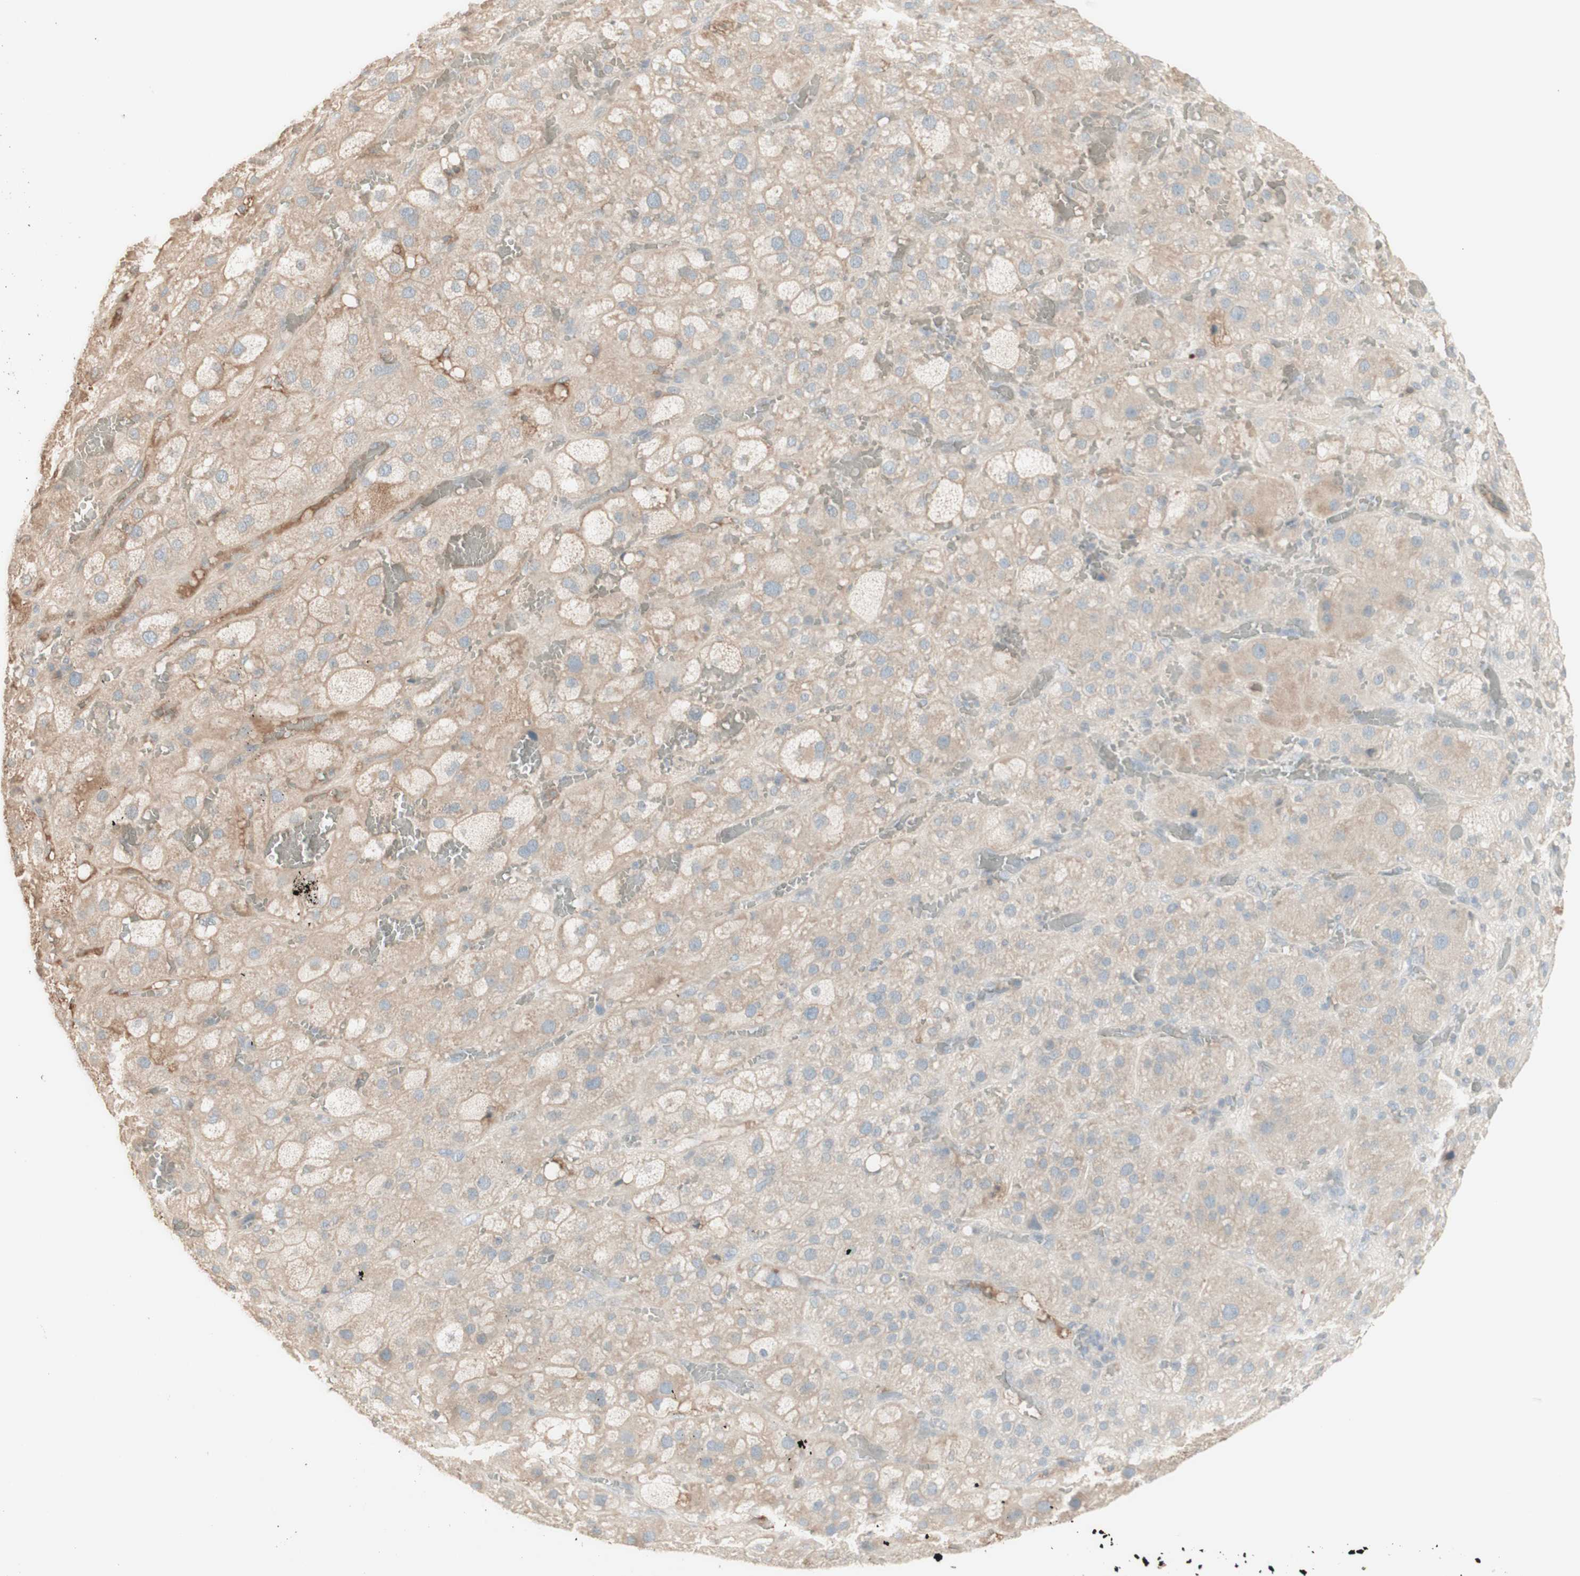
{"staining": {"intensity": "weak", "quantity": ">75%", "location": "cytoplasmic/membranous"}, "tissue": "adrenal gland", "cell_type": "Glandular cells", "image_type": "normal", "snomed": [{"axis": "morphology", "description": "Normal tissue, NOS"}, {"axis": "topography", "description": "Adrenal gland"}], "caption": "About >75% of glandular cells in normal human adrenal gland reveal weak cytoplasmic/membranous protein positivity as visualized by brown immunohistochemical staining.", "gene": "IFNG", "patient": {"sex": "female", "age": 47}}